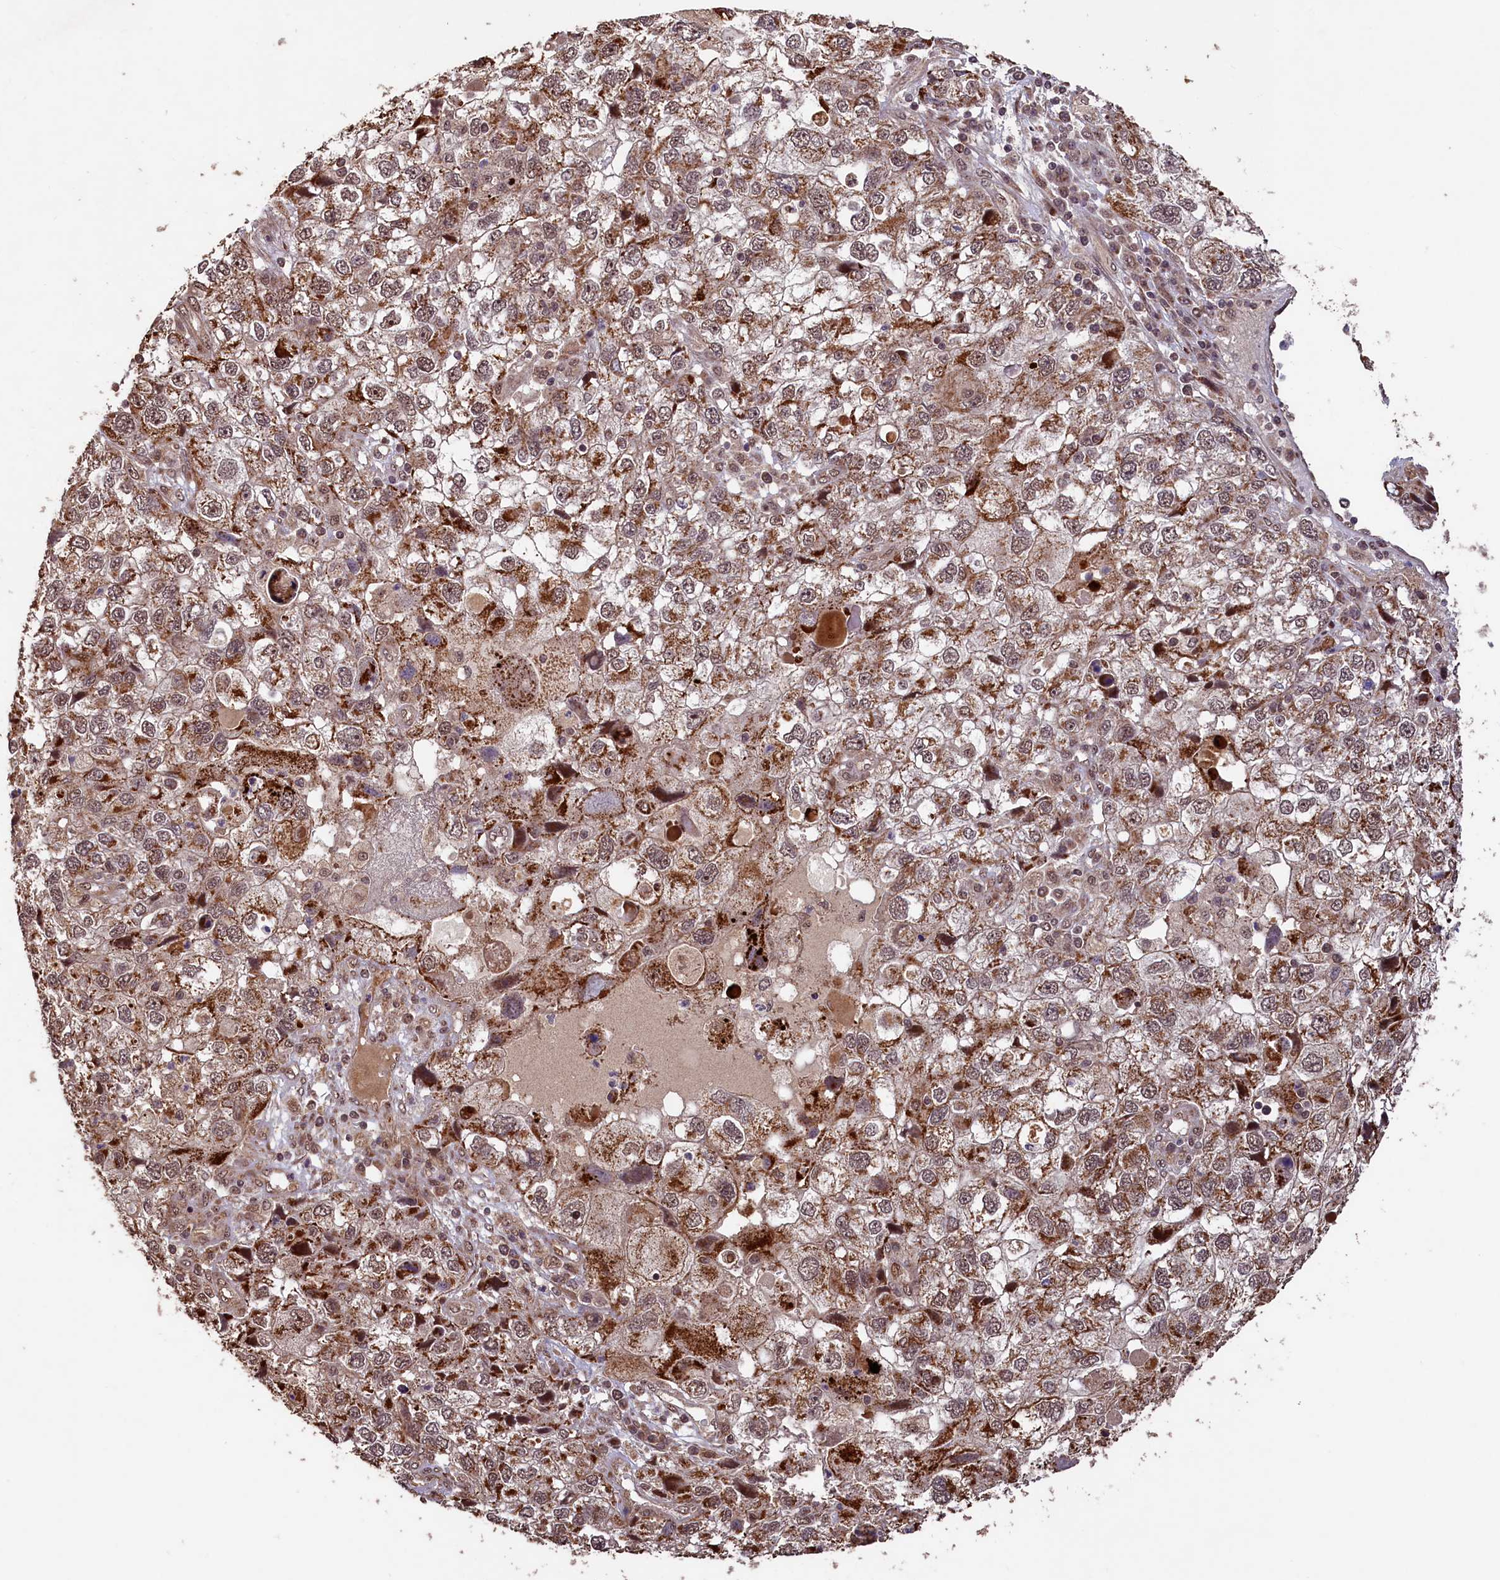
{"staining": {"intensity": "moderate", "quantity": ">75%", "location": "cytoplasmic/membranous,nuclear"}, "tissue": "endometrial cancer", "cell_type": "Tumor cells", "image_type": "cancer", "snomed": [{"axis": "morphology", "description": "Adenocarcinoma, NOS"}, {"axis": "topography", "description": "Endometrium"}], "caption": "Immunohistochemical staining of endometrial cancer (adenocarcinoma) exhibits moderate cytoplasmic/membranous and nuclear protein expression in approximately >75% of tumor cells.", "gene": "SHPRH", "patient": {"sex": "female", "age": 49}}